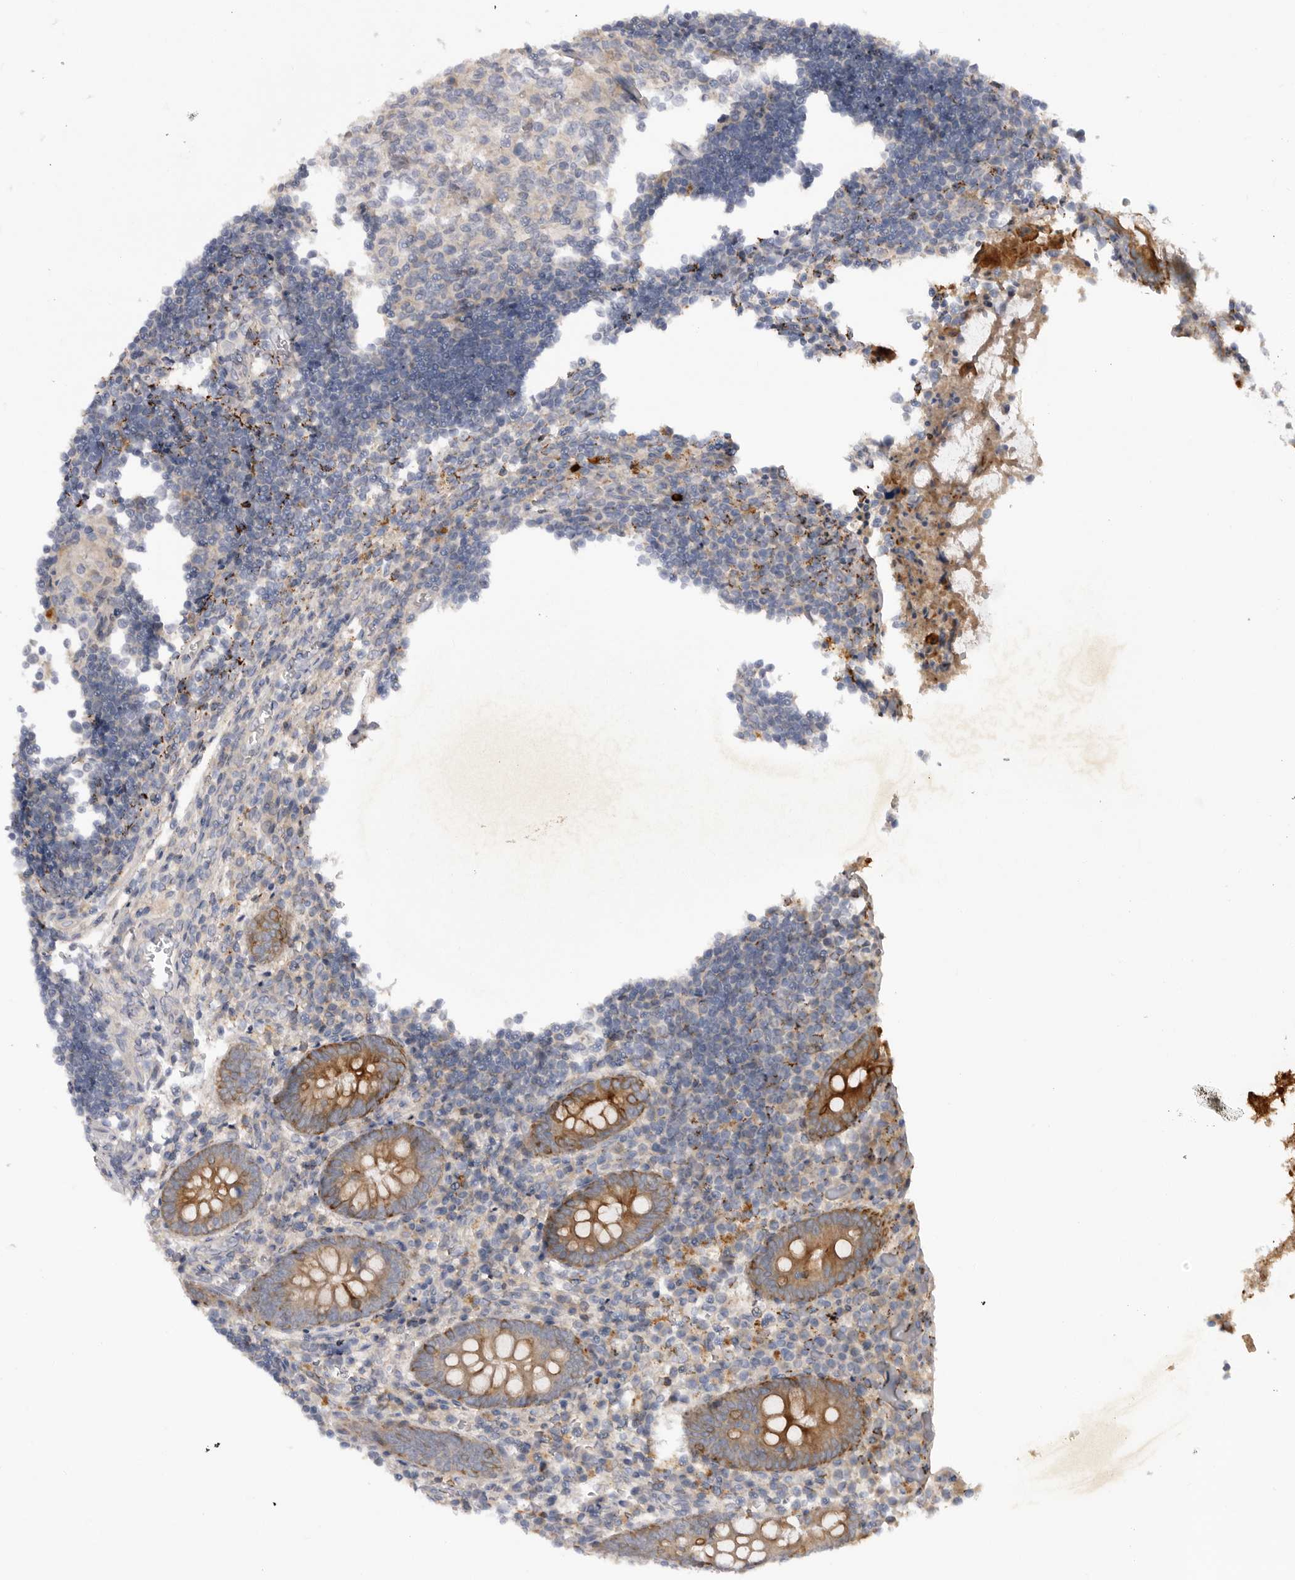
{"staining": {"intensity": "strong", "quantity": ">75%", "location": "cytoplasmic/membranous"}, "tissue": "appendix", "cell_type": "Glandular cells", "image_type": "normal", "snomed": [{"axis": "morphology", "description": "Normal tissue, NOS"}, {"axis": "topography", "description": "Appendix"}], "caption": "A photomicrograph showing strong cytoplasmic/membranous expression in about >75% of glandular cells in benign appendix, as visualized by brown immunohistochemical staining.", "gene": "DHDDS", "patient": {"sex": "female", "age": 17}}